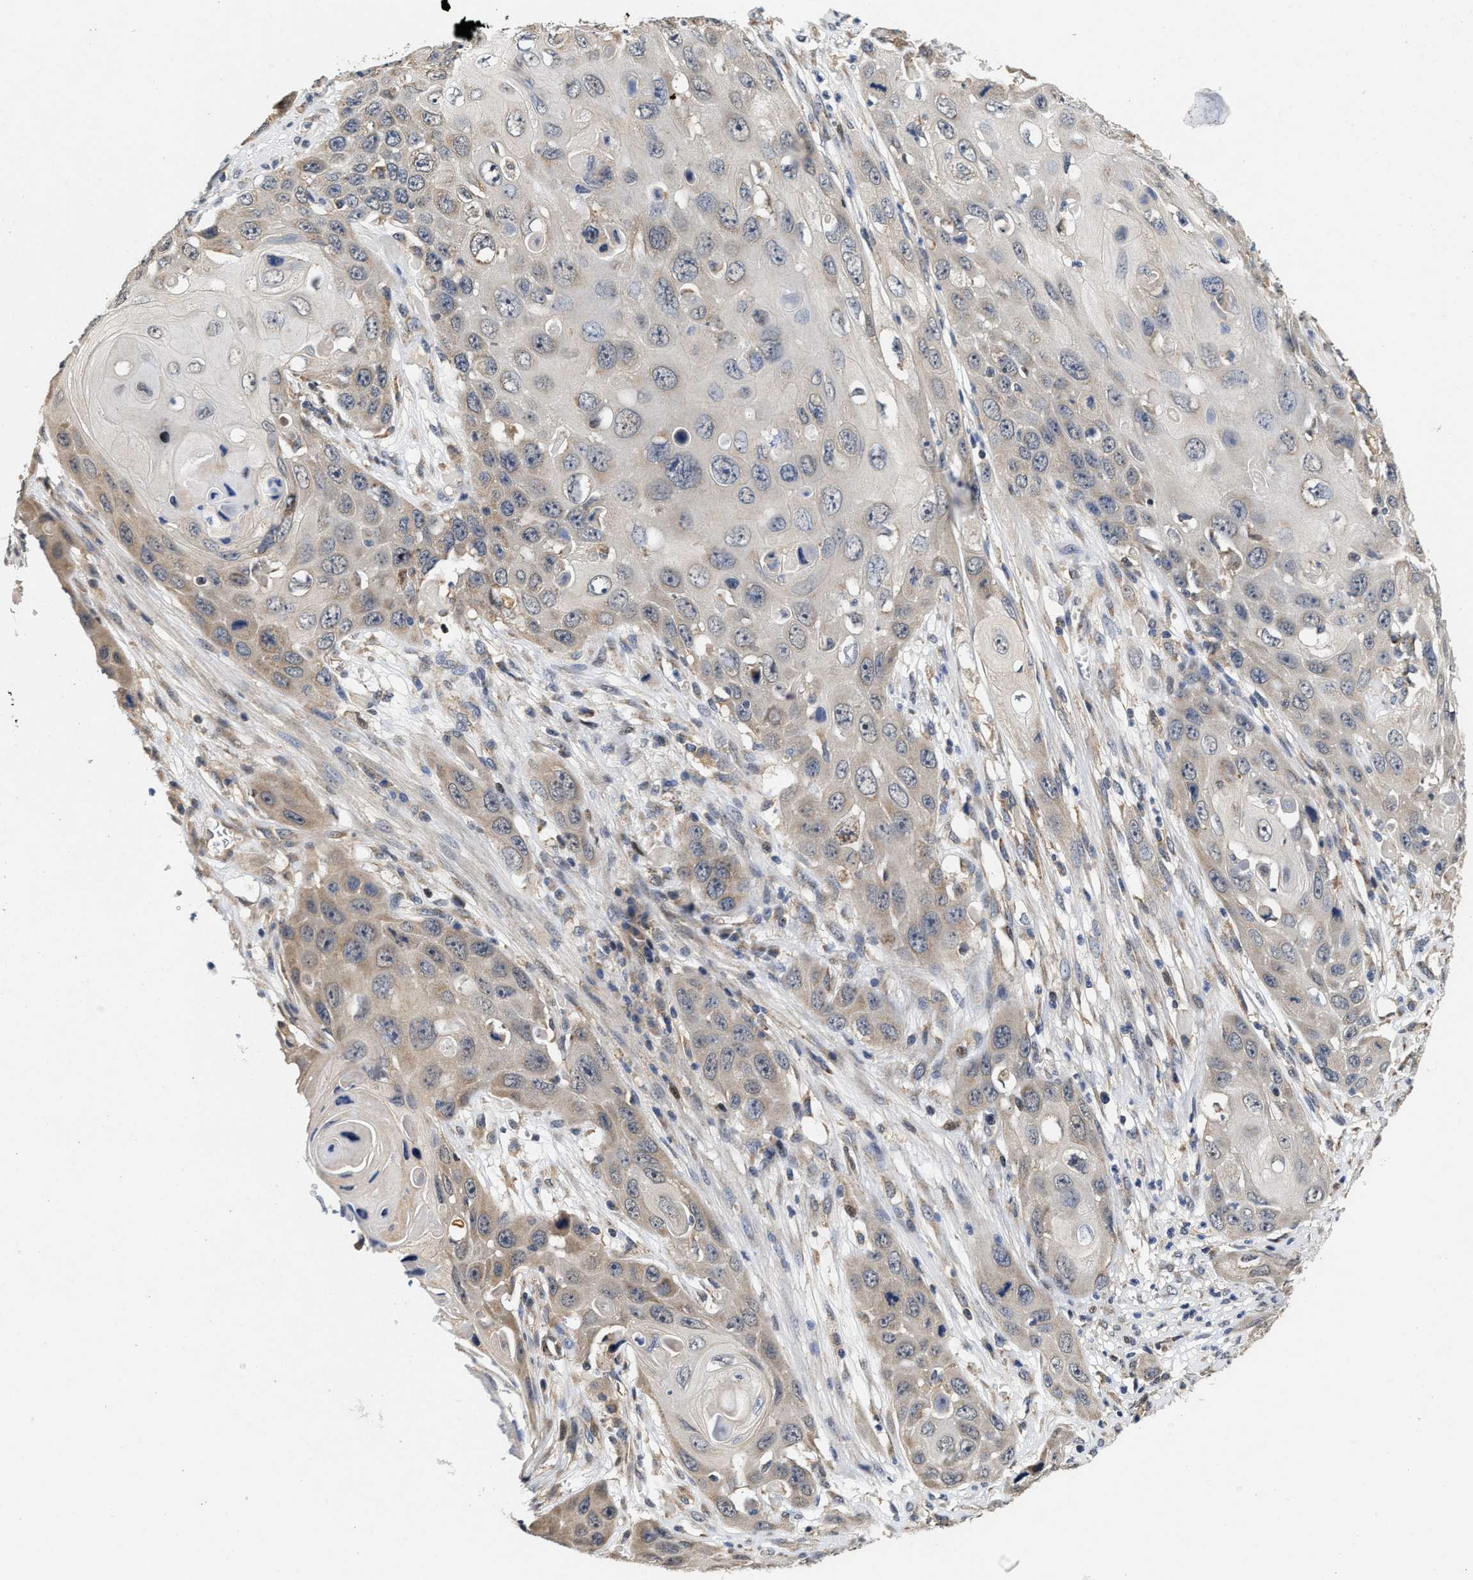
{"staining": {"intensity": "weak", "quantity": "<25%", "location": "cytoplasmic/membranous"}, "tissue": "skin cancer", "cell_type": "Tumor cells", "image_type": "cancer", "snomed": [{"axis": "morphology", "description": "Squamous cell carcinoma, NOS"}, {"axis": "topography", "description": "Skin"}], "caption": "High power microscopy histopathology image of an immunohistochemistry micrograph of skin squamous cell carcinoma, revealing no significant positivity in tumor cells. (Brightfield microscopy of DAB (3,3'-diaminobenzidine) immunohistochemistry at high magnification).", "gene": "SCYL2", "patient": {"sex": "male", "age": 55}}